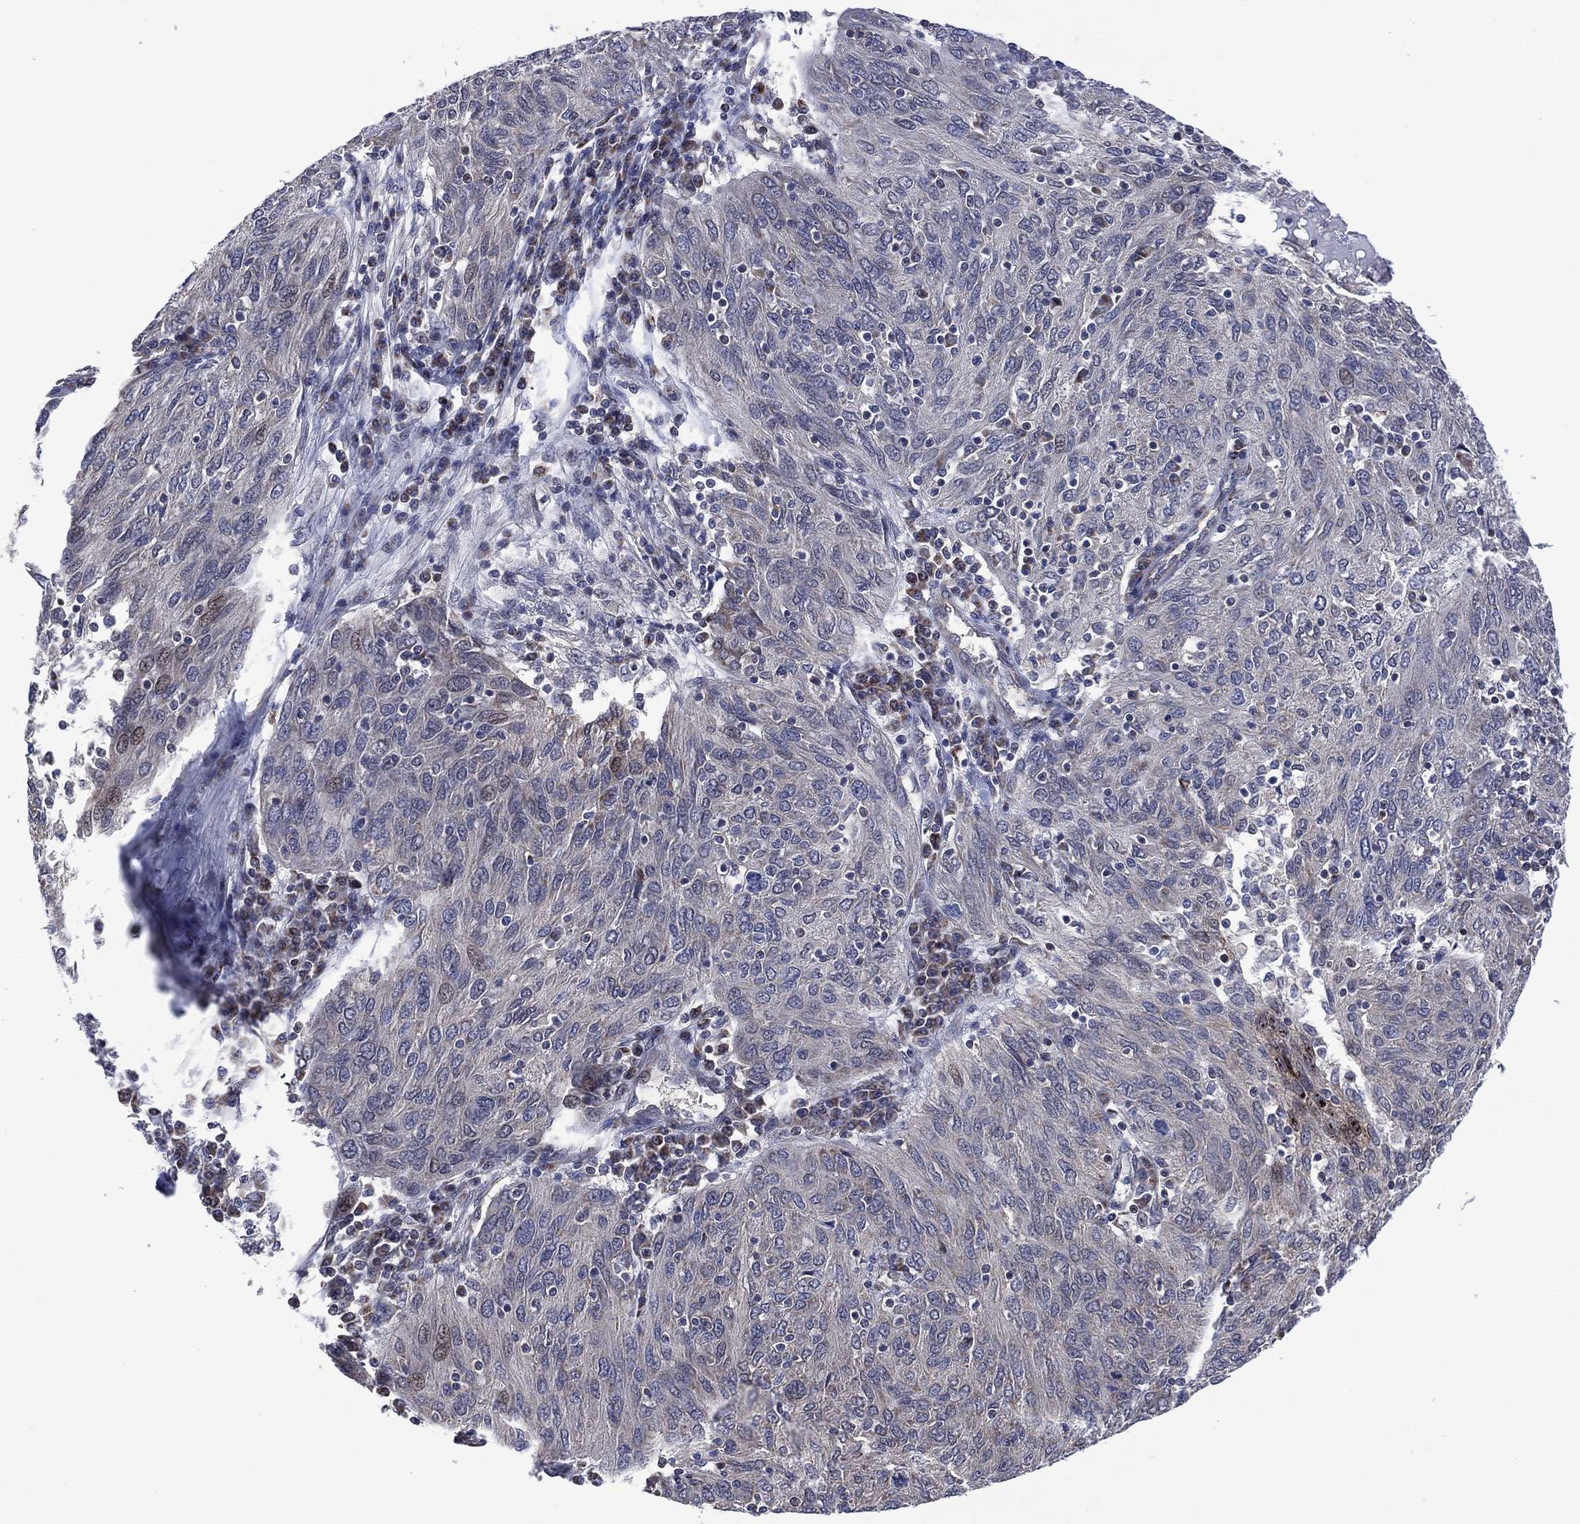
{"staining": {"intensity": "negative", "quantity": "none", "location": "none"}, "tissue": "ovarian cancer", "cell_type": "Tumor cells", "image_type": "cancer", "snomed": [{"axis": "morphology", "description": "Carcinoma, endometroid"}, {"axis": "topography", "description": "Ovary"}], "caption": "Tumor cells are negative for brown protein staining in endometroid carcinoma (ovarian).", "gene": "HTD2", "patient": {"sex": "female", "age": 50}}